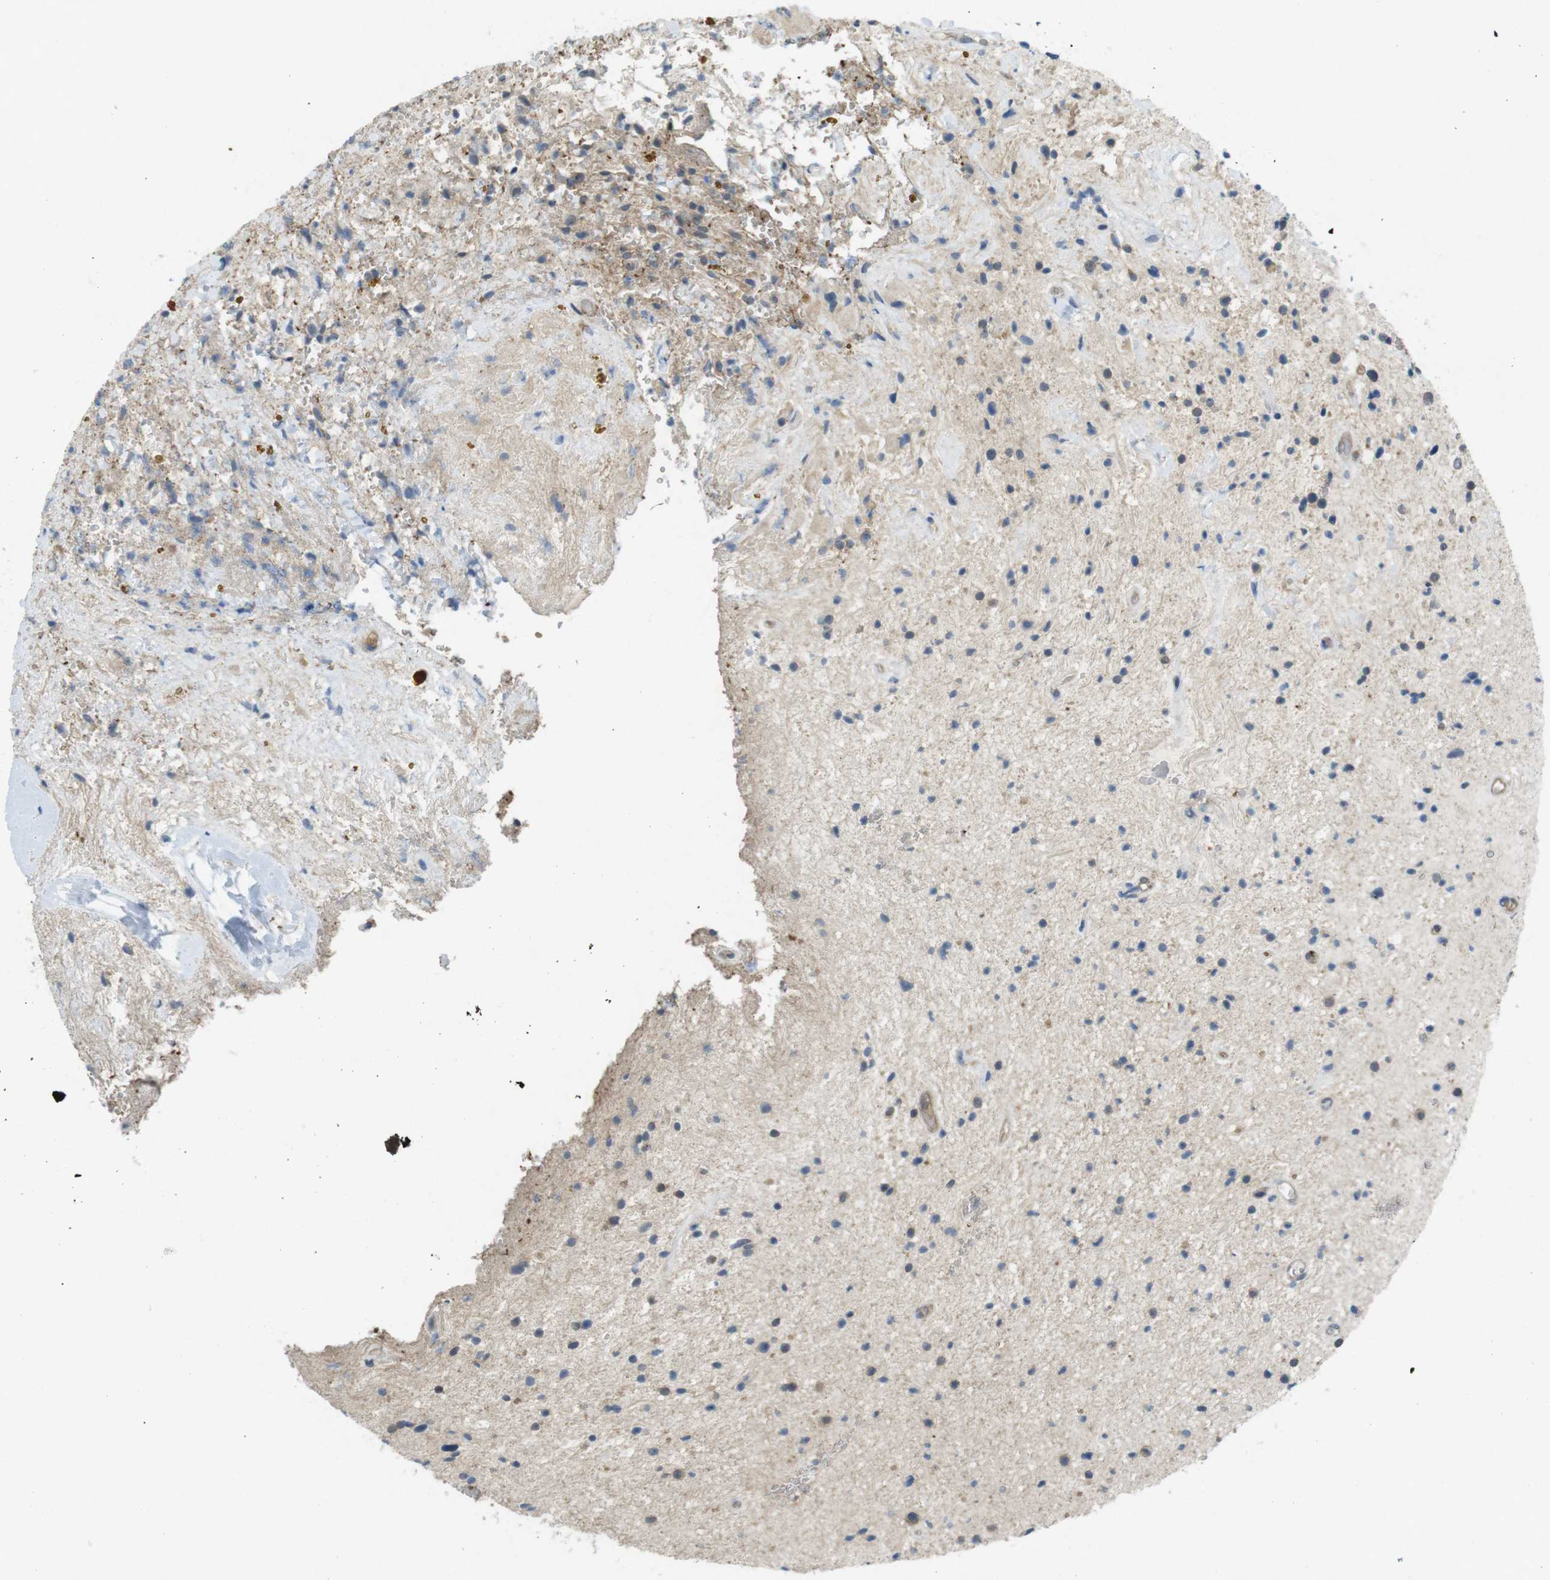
{"staining": {"intensity": "weak", "quantity": "<25%", "location": "cytoplasmic/membranous"}, "tissue": "glioma", "cell_type": "Tumor cells", "image_type": "cancer", "snomed": [{"axis": "morphology", "description": "Glioma, malignant, High grade"}, {"axis": "topography", "description": "Brain"}], "caption": "This micrograph is of malignant glioma (high-grade) stained with immunohistochemistry (IHC) to label a protein in brown with the nuclei are counter-stained blue. There is no expression in tumor cells.", "gene": "SUGT1", "patient": {"sex": "male", "age": 33}}